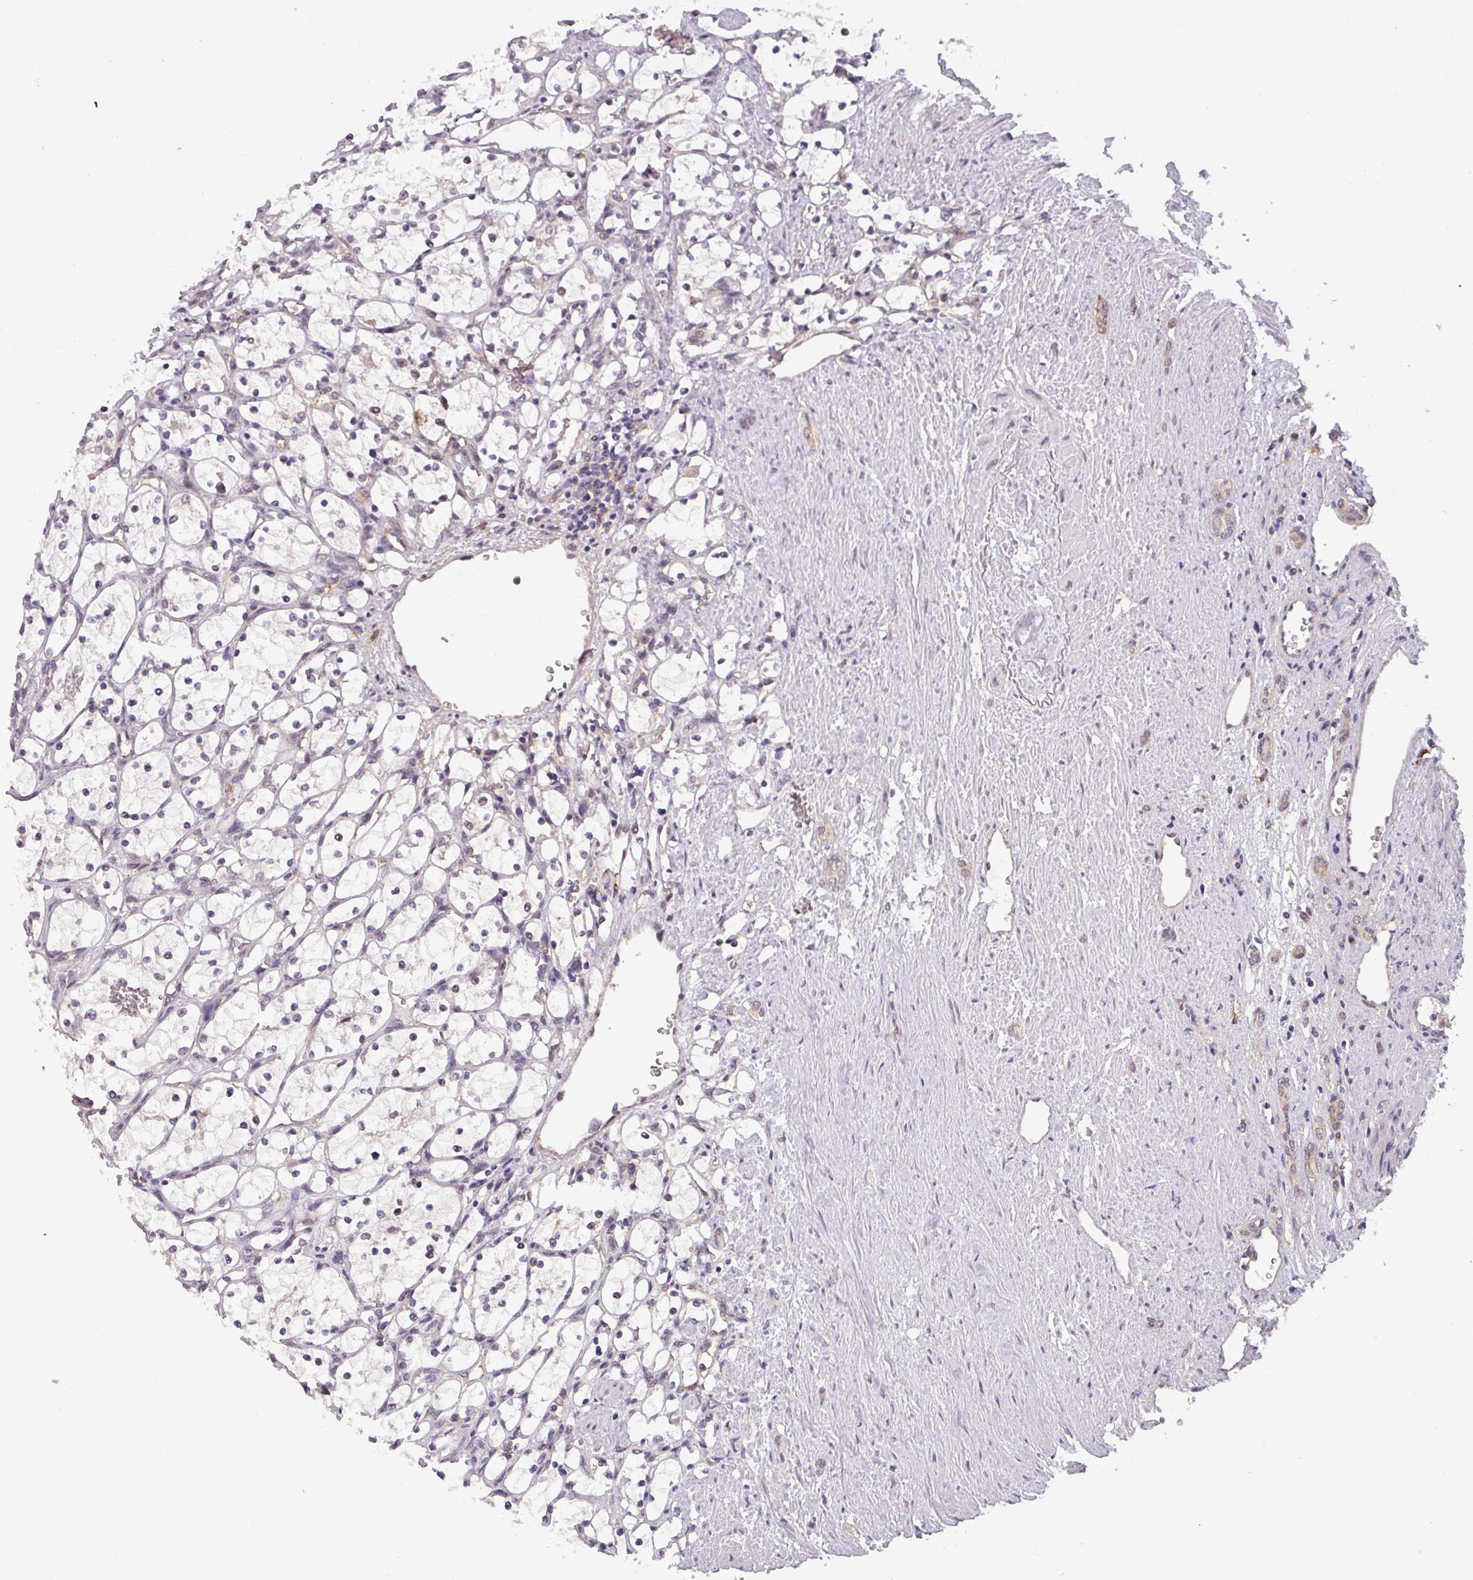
{"staining": {"intensity": "negative", "quantity": "none", "location": "none"}, "tissue": "renal cancer", "cell_type": "Tumor cells", "image_type": "cancer", "snomed": [{"axis": "morphology", "description": "Adenocarcinoma, NOS"}, {"axis": "topography", "description": "Kidney"}], "caption": "Immunohistochemistry (IHC) micrograph of renal cancer (adenocarcinoma) stained for a protein (brown), which displays no staining in tumor cells.", "gene": "NPFFR1", "patient": {"sex": "female", "age": 69}}